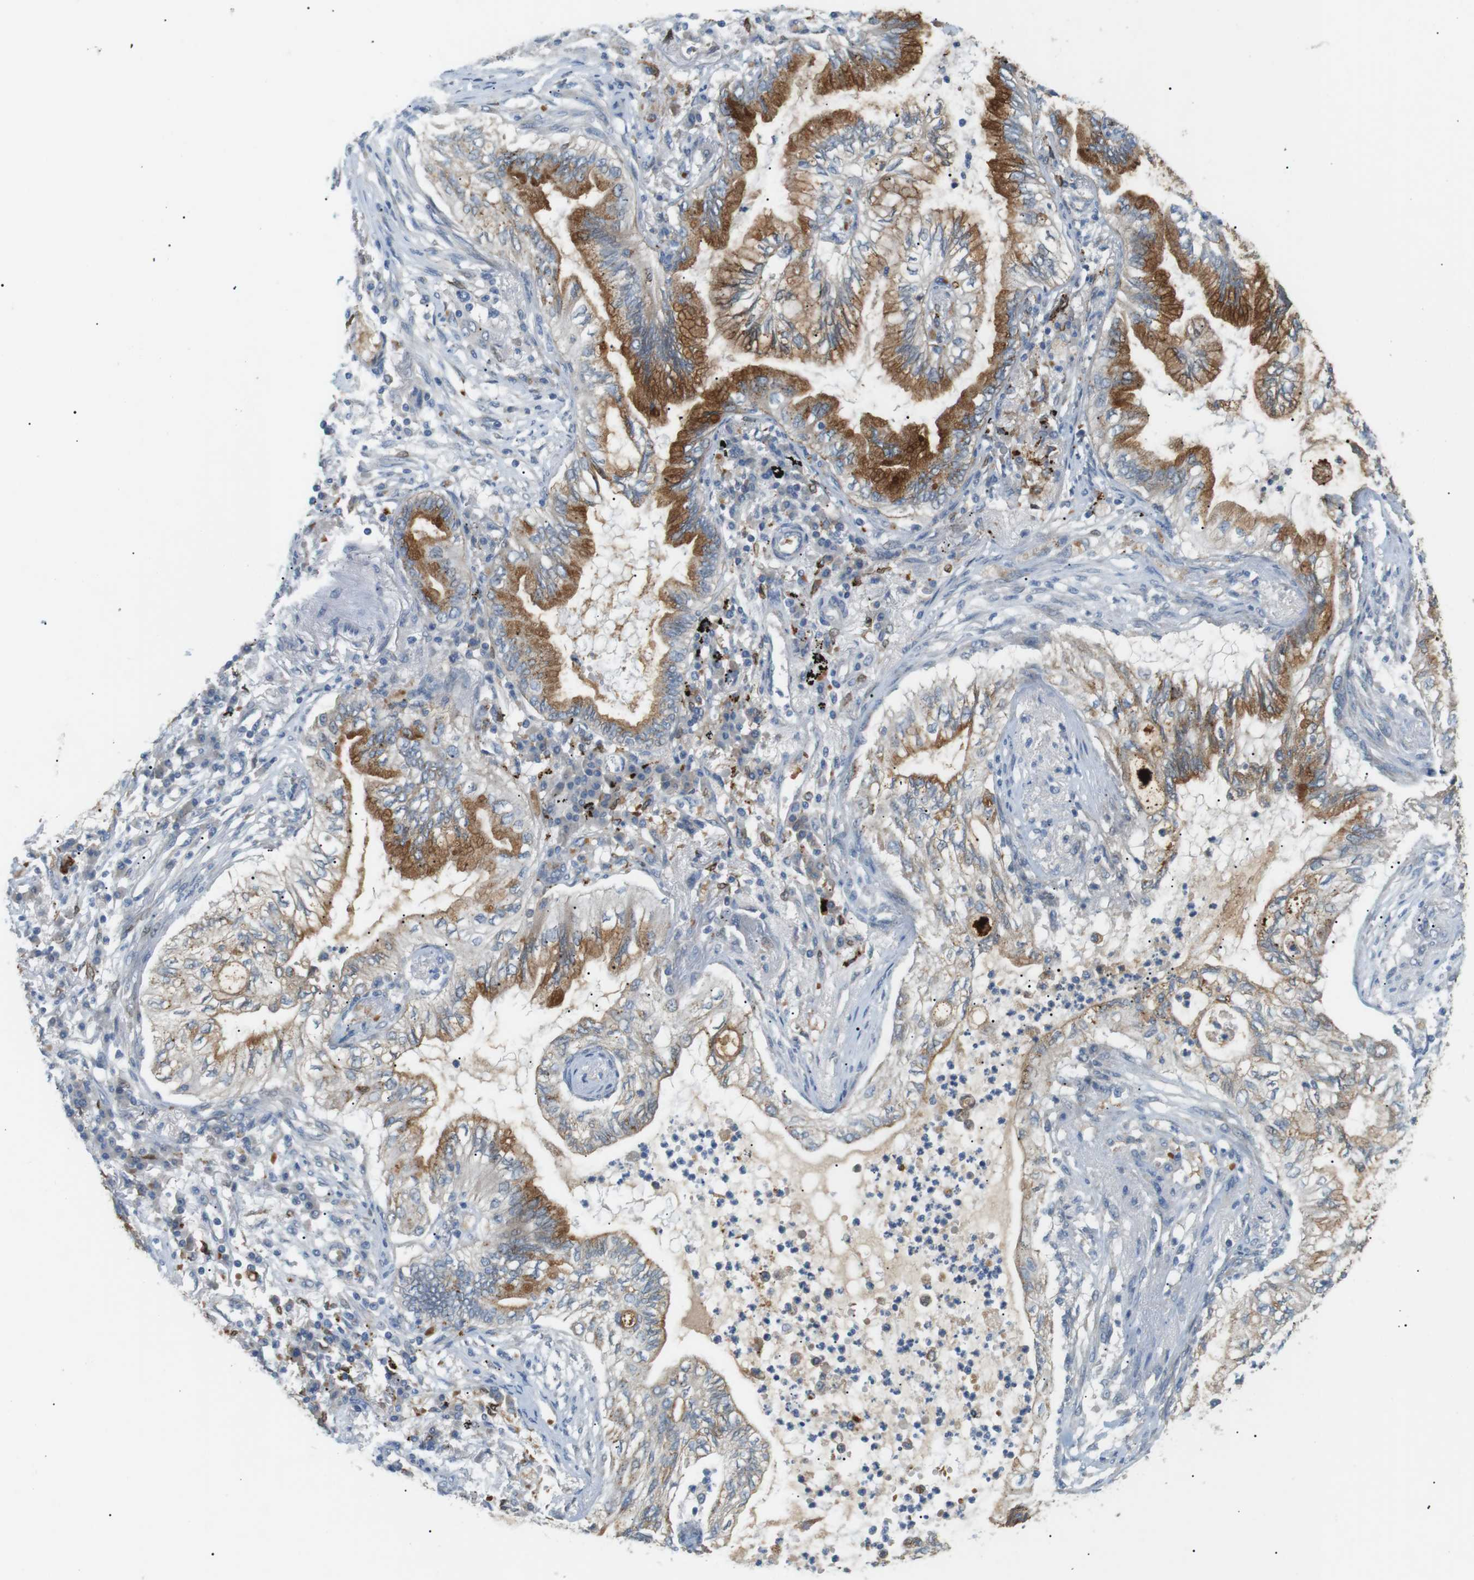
{"staining": {"intensity": "moderate", "quantity": ">75%", "location": "cytoplasmic/membranous"}, "tissue": "lung cancer", "cell_type": "Tumor cells", "image_type": "cancer", "snomed": [{"axis": "morphology", "description": "Normal tissue, NOS"}, {"axis": "morphology", "description": "Adenocarcinoma, NOS"}, {"axis": "topography", "description": "Bronchus"}, {"axis": "topography", "description": "Lung"}], "caption": "Protein staining shows moderate cytoplasmic/membranous expression in approximately >75% of tumor cells in adenocarcinoma (lung). (DAB = brown stain, brightfield microscopy at high magnification).", "gene": "B4GALNT2", "patient": {"sex": "female", "age": 70}}